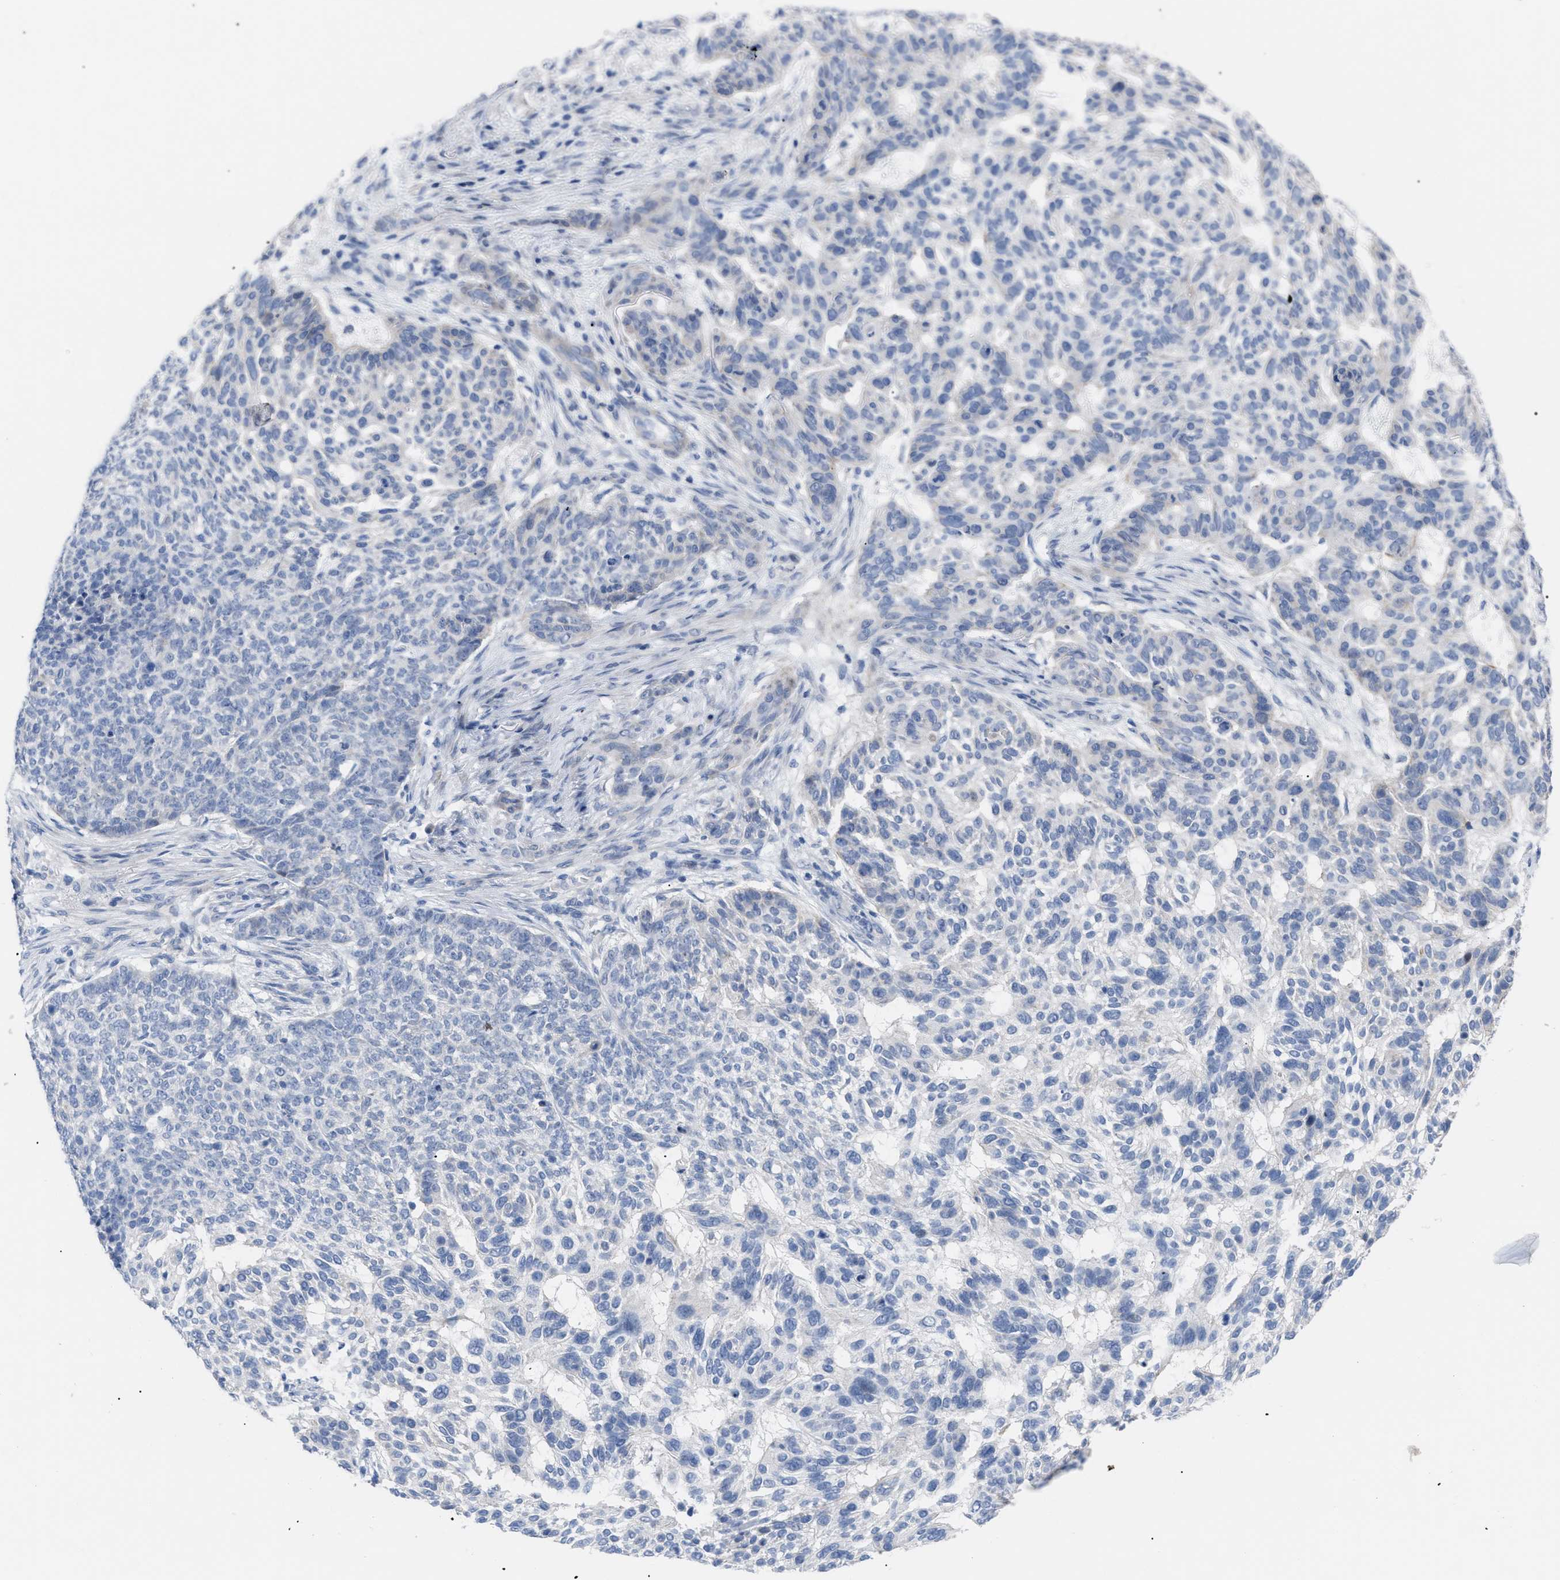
{"staining": {"intensity": "negative", "quantity": "none", "location": "none"}, "tissue": "skin cancer", "cell_type": "Tumor cells", "image_type": "cancer", "snomed": [{"axis": "morphology", "description": "Basal cell carcinoma"}, {"axis": "topography", "description": "Skin"}], "caption": "This is an IHC histopathology image of skin cancer. There is no staining in tumor cells.", "gene": "CAV3", "patient": {"sex": "male", "age": 85}}